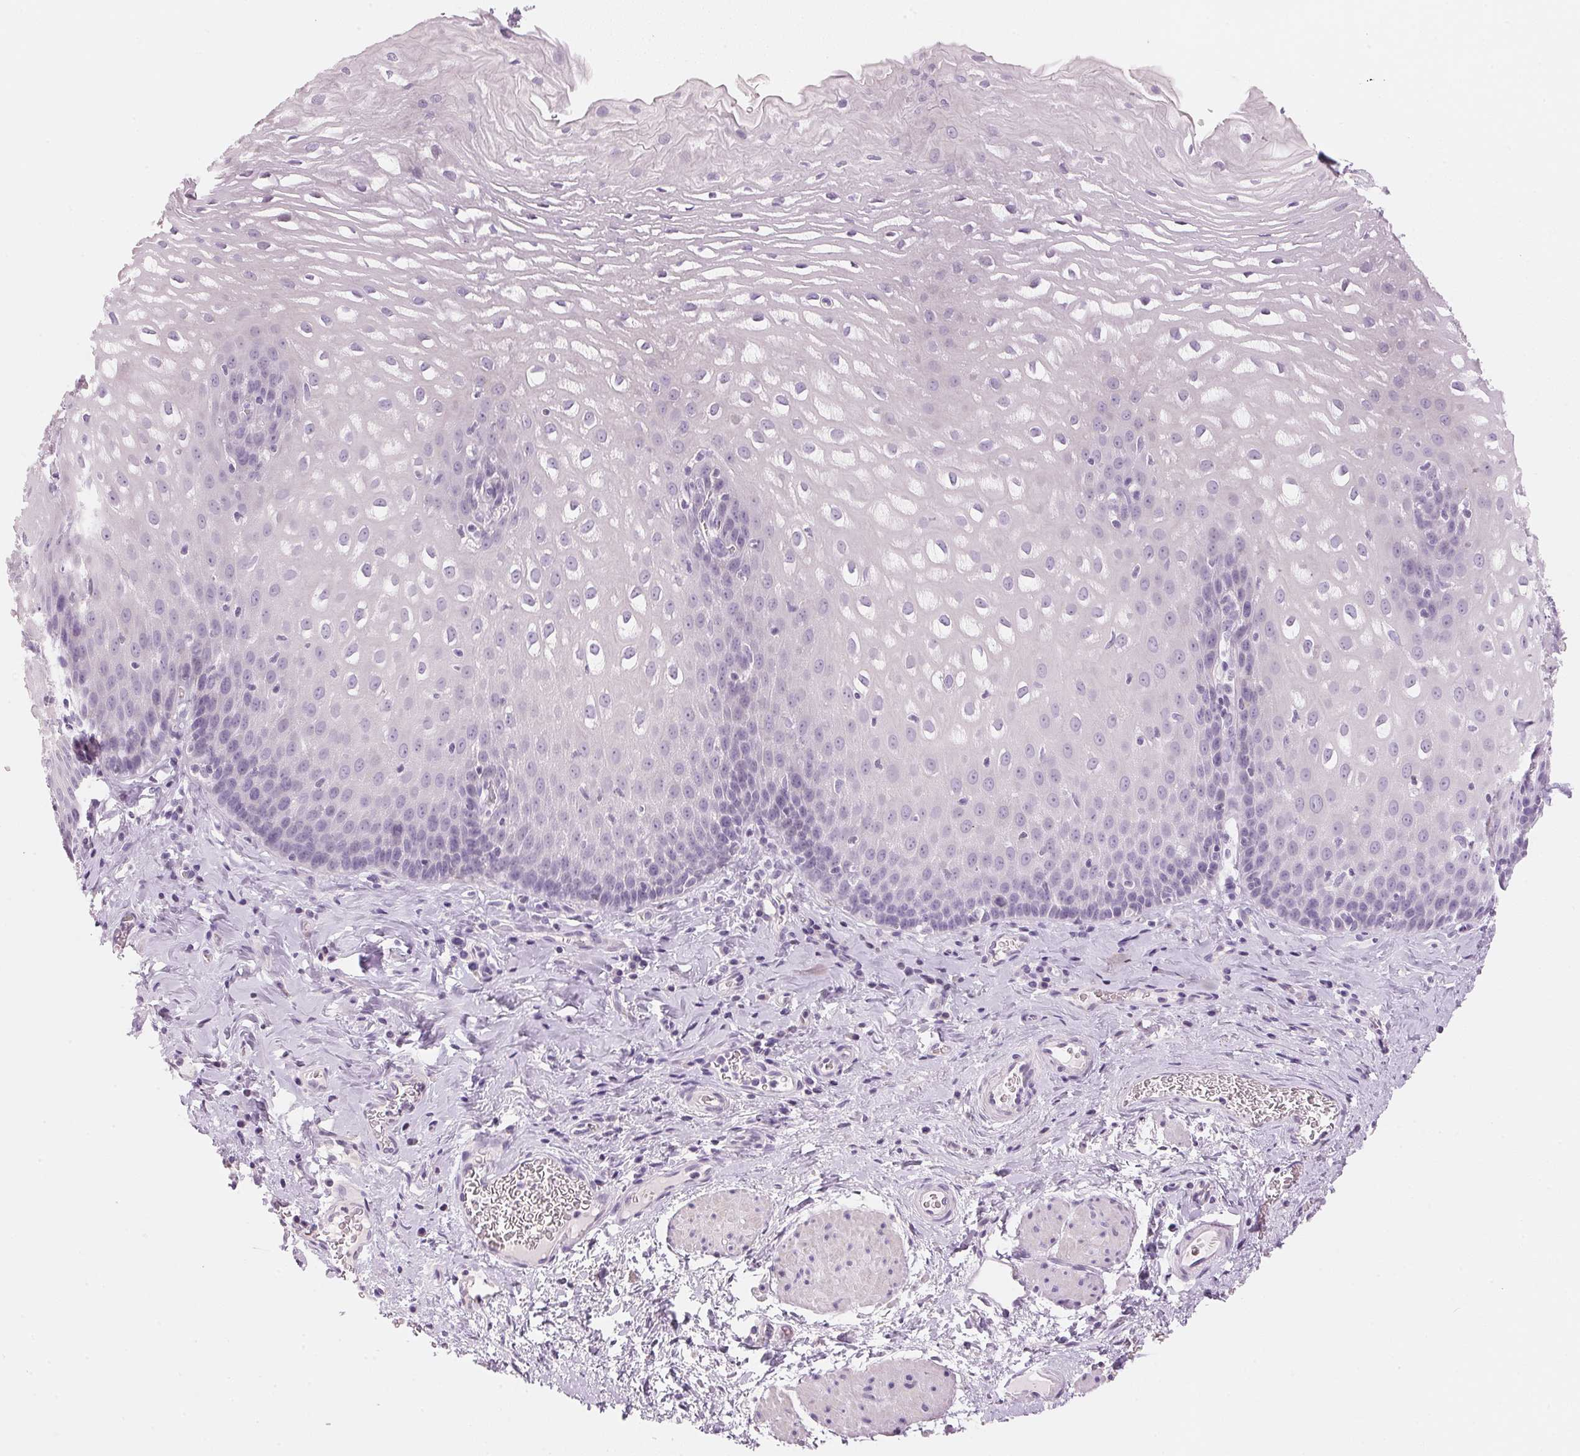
{"staining": {"intensity": "negative", "quantity": "none", "location": "none"}, "tissue": "esophagus", "cell_type": "Squamous epithelial cells", "image_type": "normal", "snomed": [{"axis": "morphology", "description": "Normal tissue, NOS"}, {"axis": "topography", "description": "Esophagus"}], "caption": "DAB (3,3'-diaminobenzidine) immunohistochemical staining of normal esophagus demonstrates no significant expression in squamous epithelial cells.", "gene": "CYP11B1", "patient": {"sex": "male", "age": 68}}